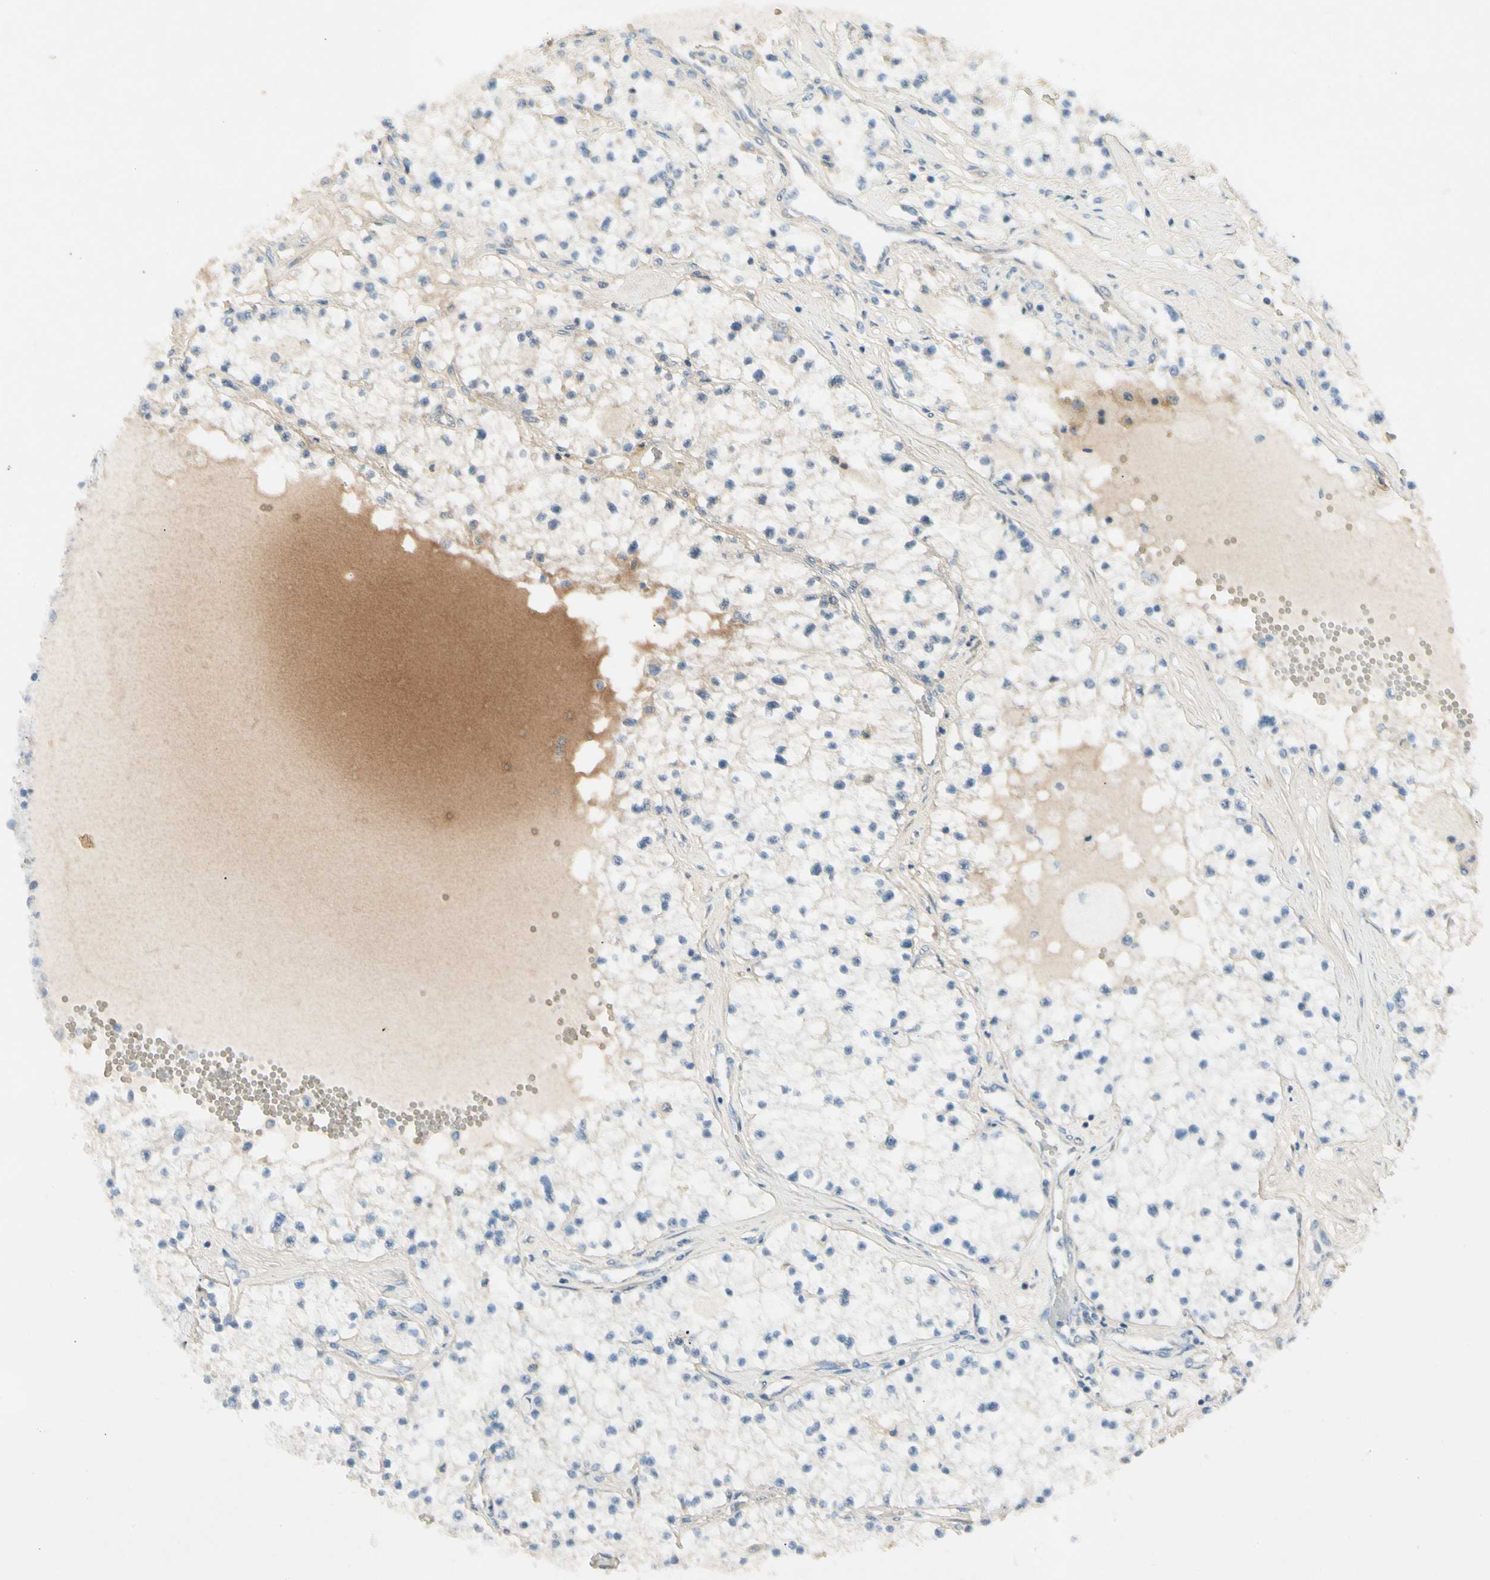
{"staining": {"intensity": "negative", "quantity": "none", "location": "none"}, "tissue": "renal cancer", "cell_type": "Tumor cells", "image_type": "cancer", "snomed": [{"axis": "morphology", "description": "Adenocarcinoma, NOS"}, {"axis": "topography", "description": "Kidney"}], "caption": "Immunohistochemistry (IHC) image of renal adenocarcinoma stained for a protein (brown), which shows no positivity in tumor cells.", "gene": "CCL4", "patient": {"sex": "male", "age": 68}}